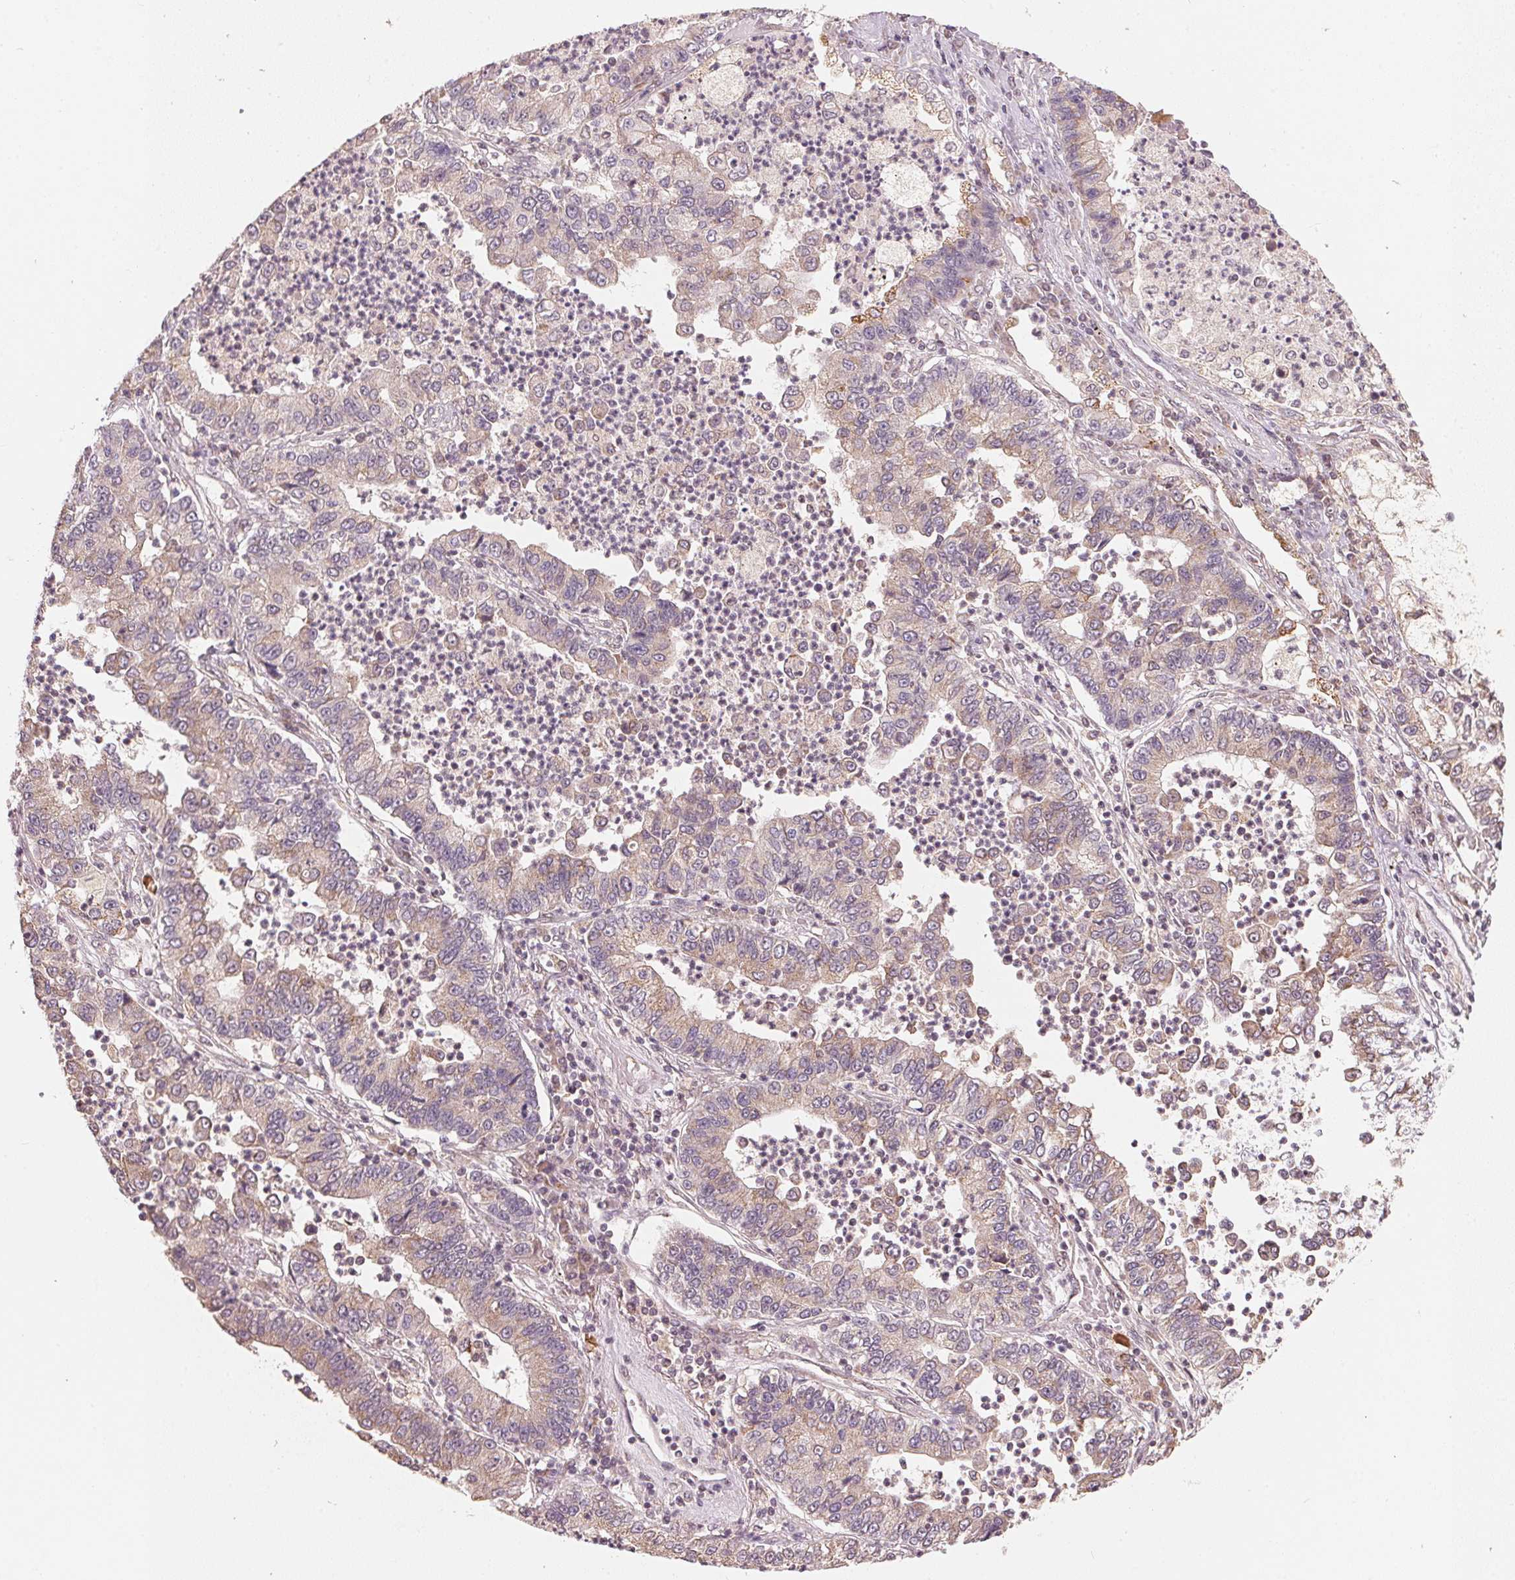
{"staining": {"intensity": "weak", "quantity": "<25%", "location": "cytoplasmic/membranous"}, "tissue": "lung cancer", "cell_type": "Tumor cells", "image_type": "cancer", "snomed": [{"axis": "morphology", "description": "Adenocarcinoma, NOS"}, {"axis": "topography", "description": "Lung"}], "caption": "Immunohistochemistry (IHC) image of human lung adenocarcinoma stained for a protein (brown), which reveals no positivity in tumor cells.", "gene": "C2orf73", "patient": {"sex": "female", "age": 57}}